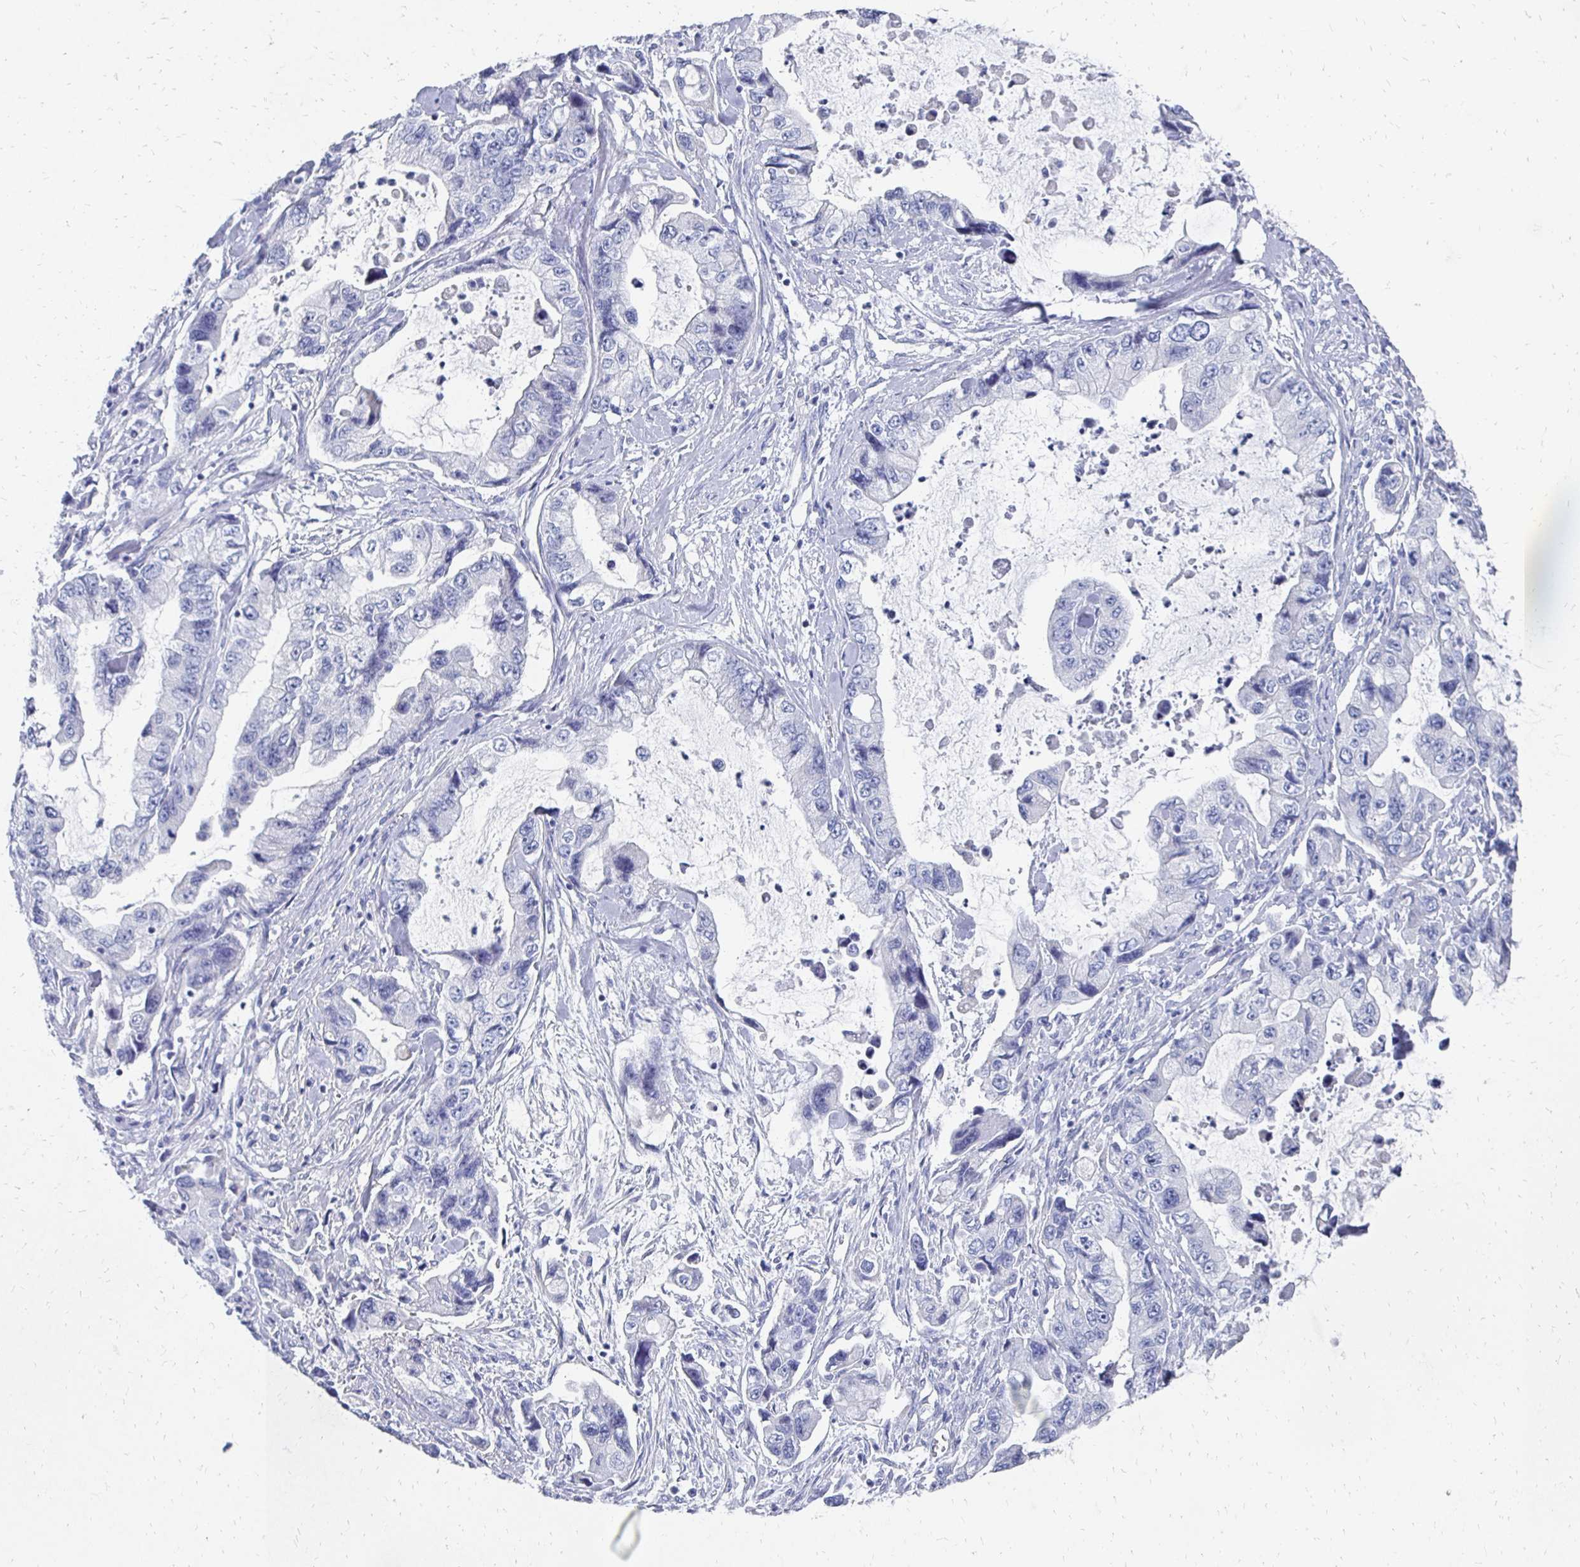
{"staining": {"intensity": "negative", "quantity": "none", "location": "none"}, "tissue": "stomach cancer", "cell_type": "Tumor cells", "image_type": "cancer", "snomed": [{"axis": "morphology", "description": "Adenocarcinoma, NOS"}, {"axis": "topography", "description": "Pancreas"}, {"axis": "topography", "description": "Stomach, upper"}, {"axis": "topography", "description": "Stomach"}], "caption": "A high-resolution image shows immunohistochemistry (IHC) staining of adenocarcinoma (stomach), which shows no significant expression in tumor cells.", "gene": "SYCP3", "patient": {"sex": "male", "age": 77}}